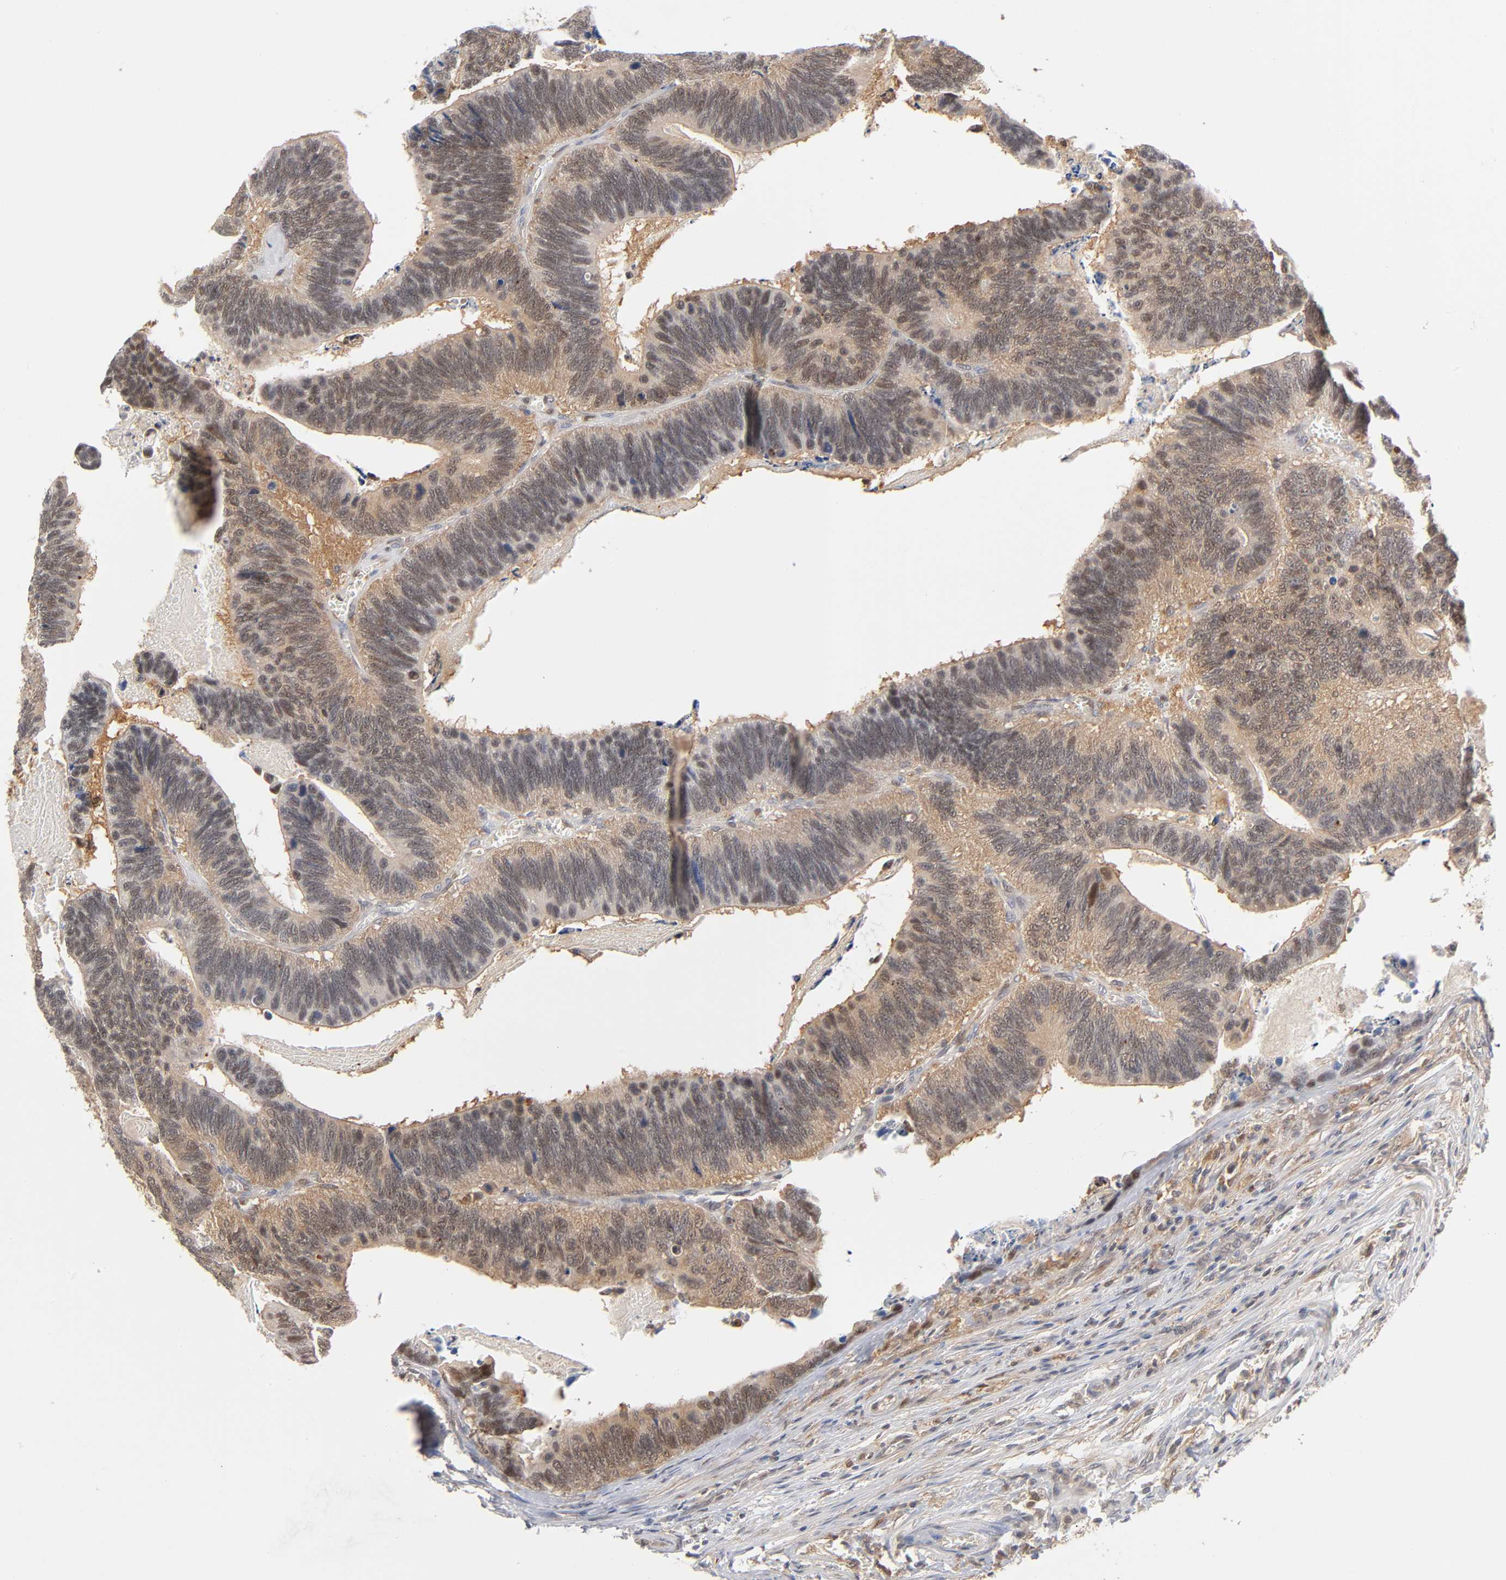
{"staining": {"intensity": "moderate", "quantity": ">75%", "location": "cytoplasmic/membranous"}, "tissue": "colorectal cancer", "cell_type": "Tumor cells", "image_type": "cancer", "snomed": [{"axis": "morphology", "description": "Adenocarcinoma, NOS"}, {"axis": "topography", "description": "Colon"}], "caption": "The histopathology image exhibits staining of adenocarcinoma (colorectal), revealing moderate cytoplasmic/membranous protein expression (brown color) within tumor cells.", "gene": "DFFB", "patient": {"sex": "male", "age": 72}}